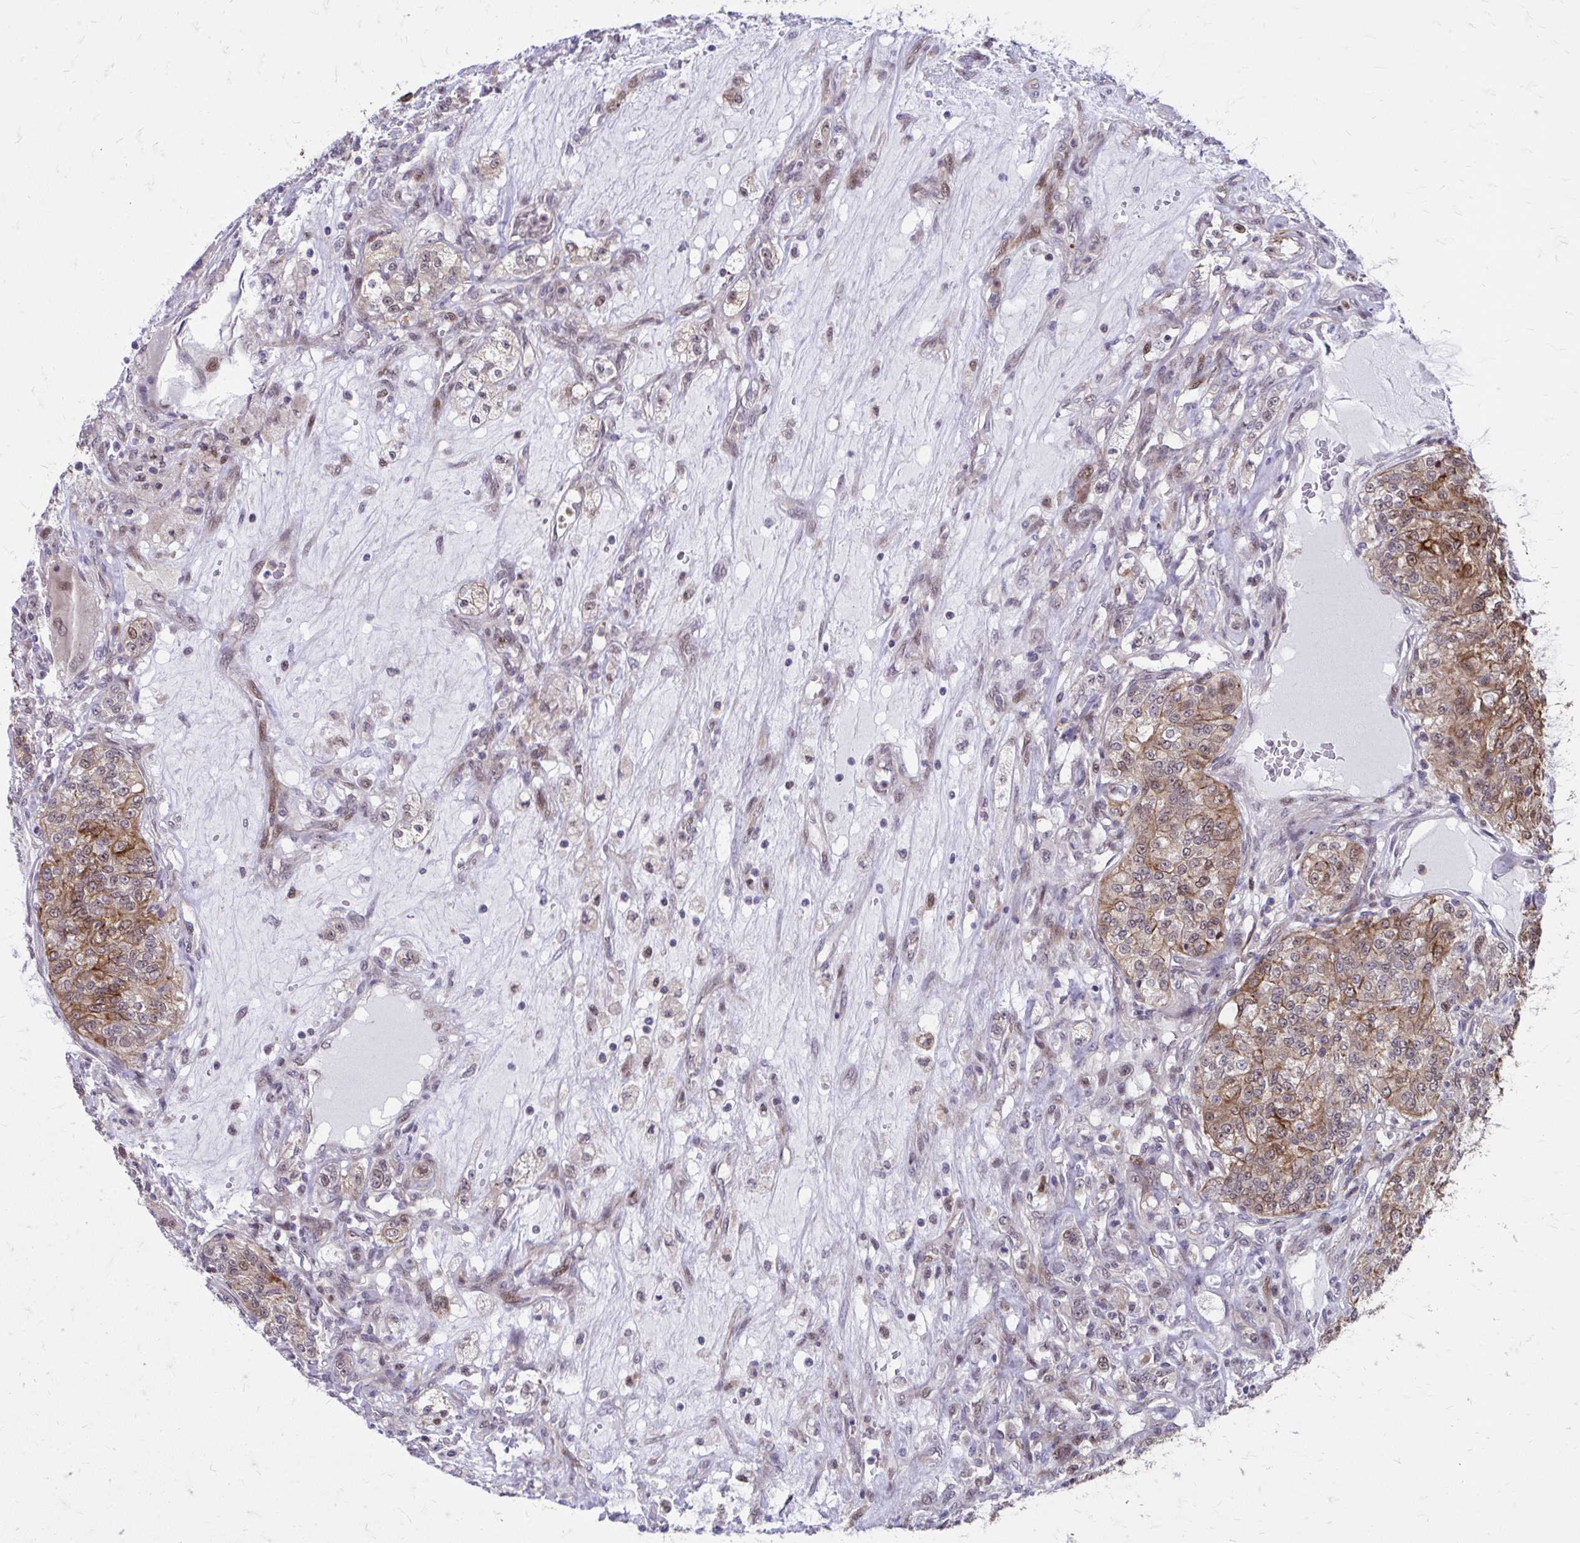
{"staining": {"intensity": "moderate", "quantity": ">75%", "location": "cytoplasmic/membranous,nuclear"}, "tissue": "renal cancer", "cell_type": "Tumor cells", "image_type": "cancer", "snomed": [{"axis": "morphology", "description": "Adenocarcinoma, NOS"}, {"axis": "topography", "description": "Kidney"}], "caption": "This image reveals immunohistochemistry (IHC) staining of human renal adenocarcinoma, with medium moderate cytoplasmic/membranous and nuclear positivity in approximately >75% of tumor cells.", "gene": "ANKRD30B", "patient": {"sex": "female", "age": 63}}